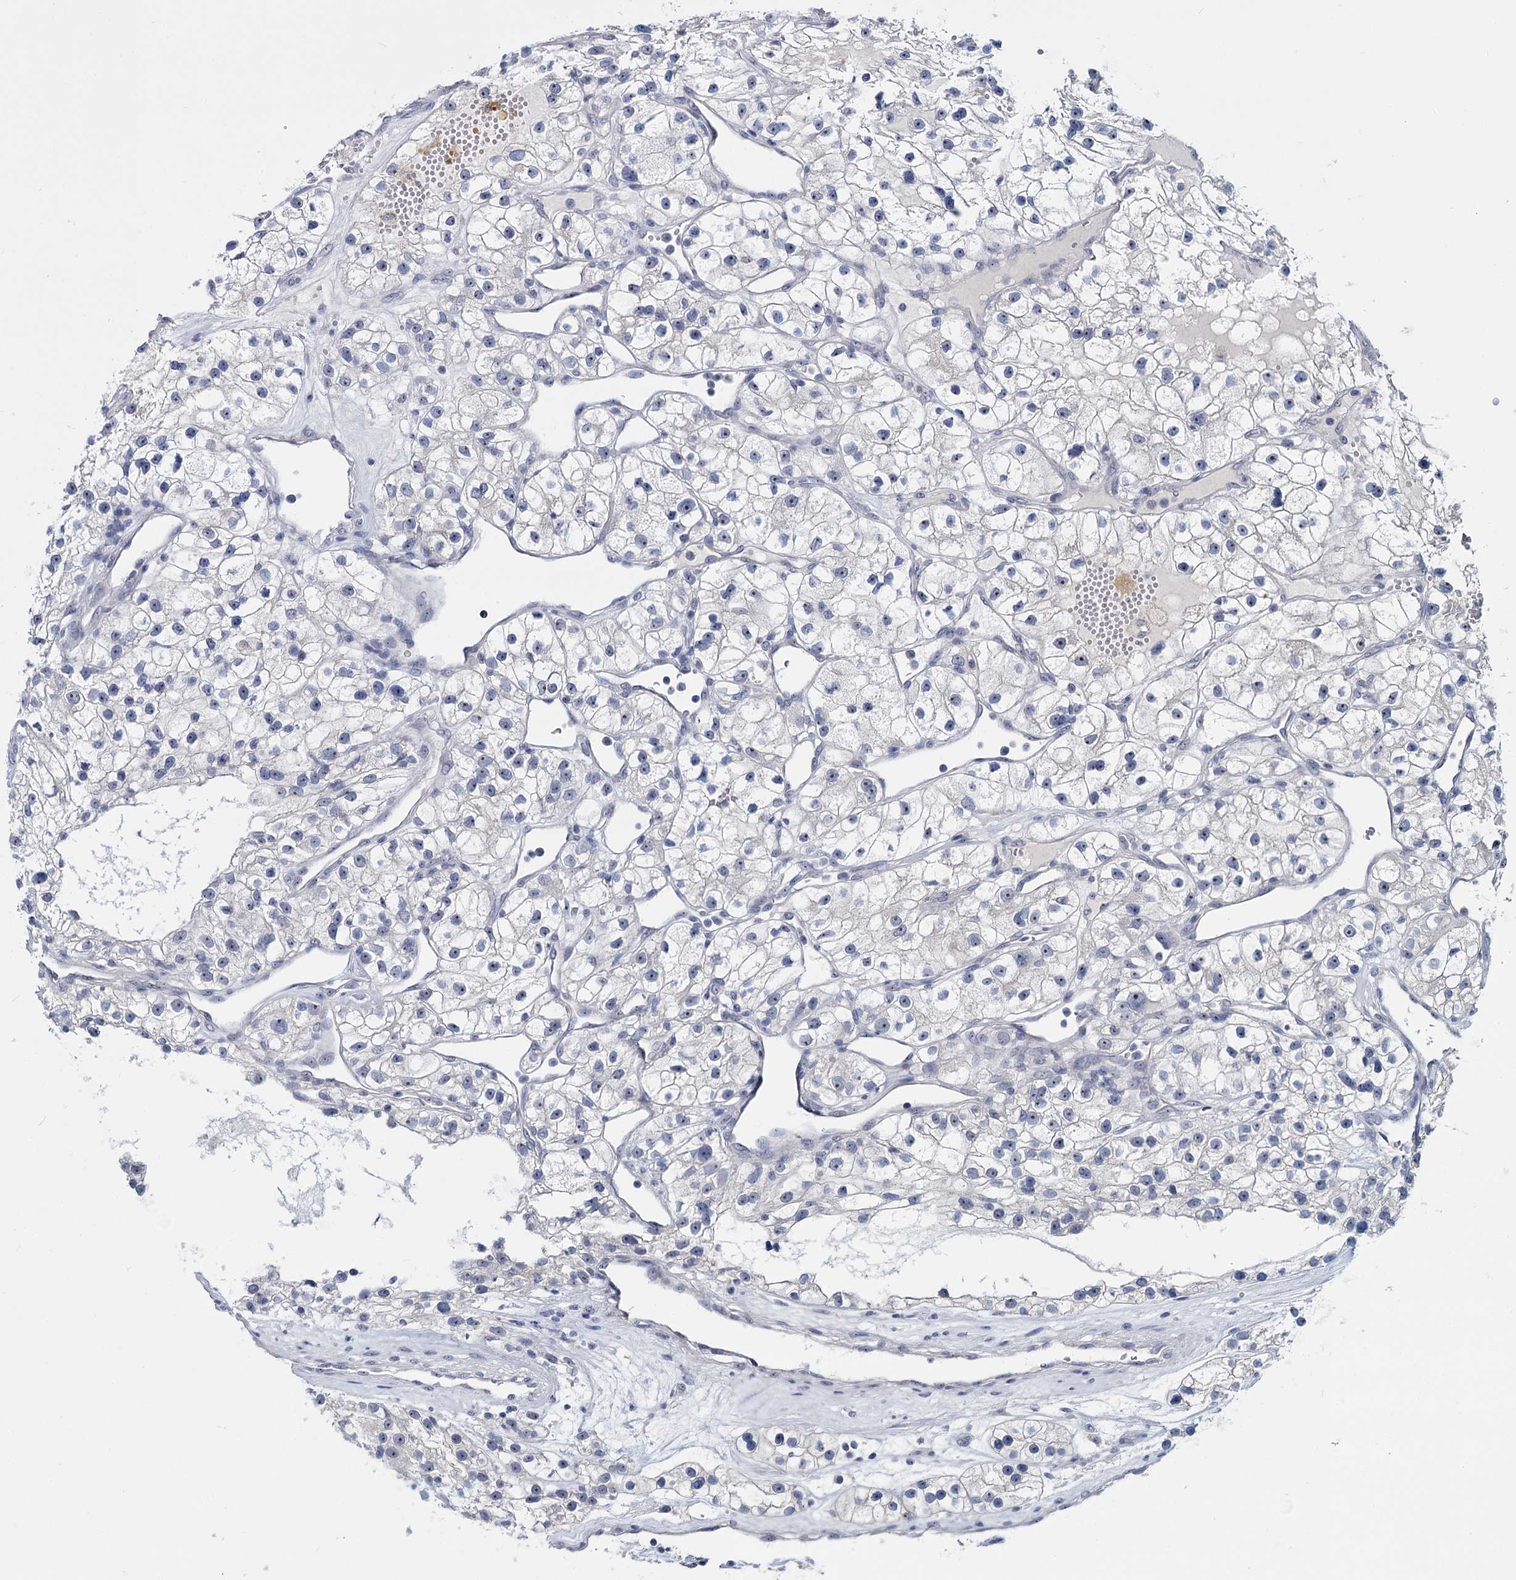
{"staining": {"intensity": "negative", "quantity": "none", "location": "none"}, "tissue": "renal cancer", "cell_type": "Tumor cells", "image_type": "cancer", "snomed": [{"axis": "morphology", "description": "Adenocarcinoma, NOS"}, {"axis": "topography", "description": "Kidney"}], "caption": "High power microscopy micrograph of an immunohistochemistry micrograph of renal adenocarcinoma, revealing no significant positivity in tumor cells.", "gene": "SFN", "patient": {"sex": "female", "age": 57}}